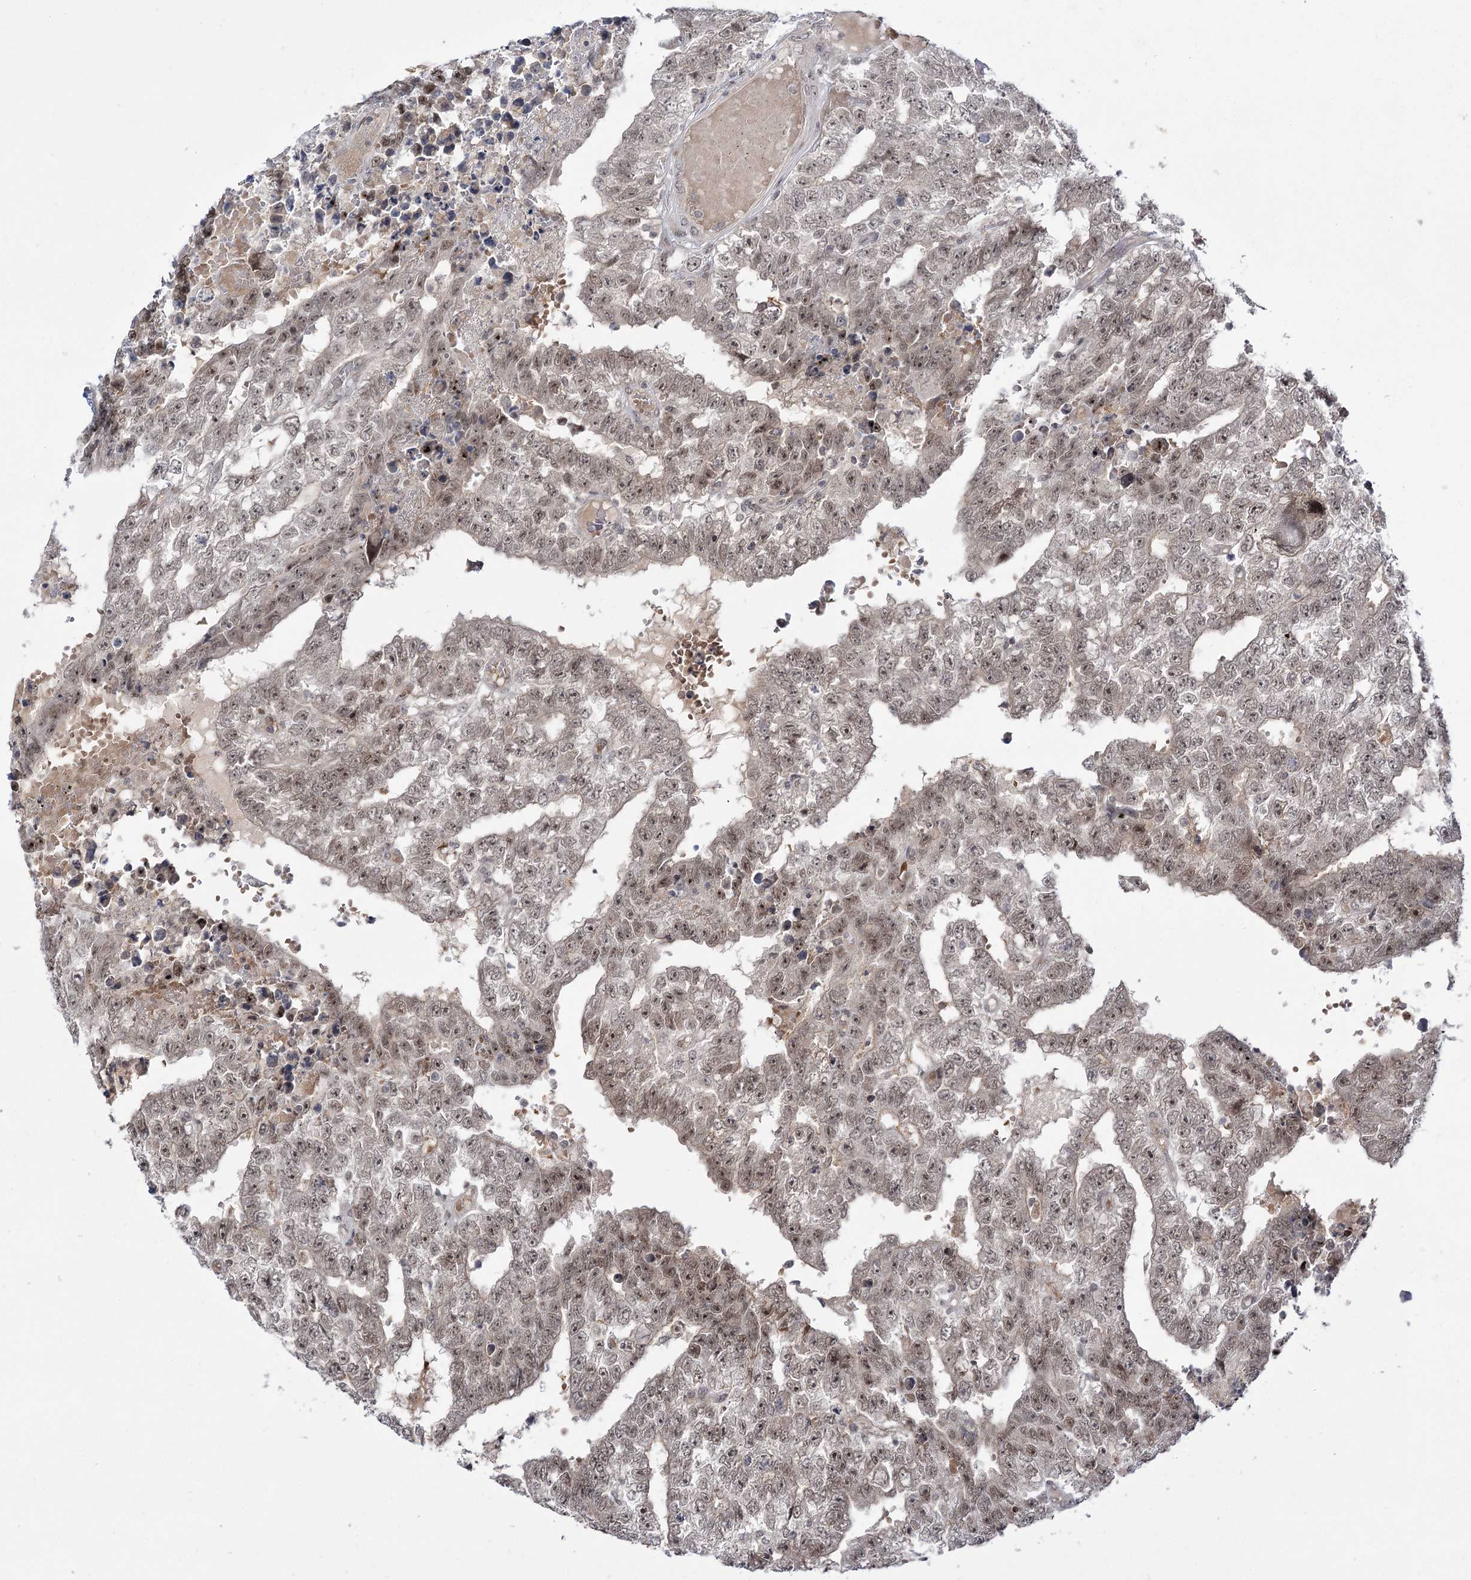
{"staining": {"intensity": "moderate", "quantity": "<25%", "location": "nuclear"}, "tissue": "testis cancer", "cell_type": "Tumor cells", "image_type": "cancer", "snomed": [{"axis": "morphology", "description": "Carcinoma, Embryonal, NOS"}, {"axis": "topography", "description": "Testis"}], "caption": "A histopathology image showing moderate nuclear positivity in about <25% of tumor cells in testis cancer (embryonal carcinoma), as visualized by brown immunohistochemical staining.", "gene": "HELQ", "patient": {"sex": "male", "age": 25}}